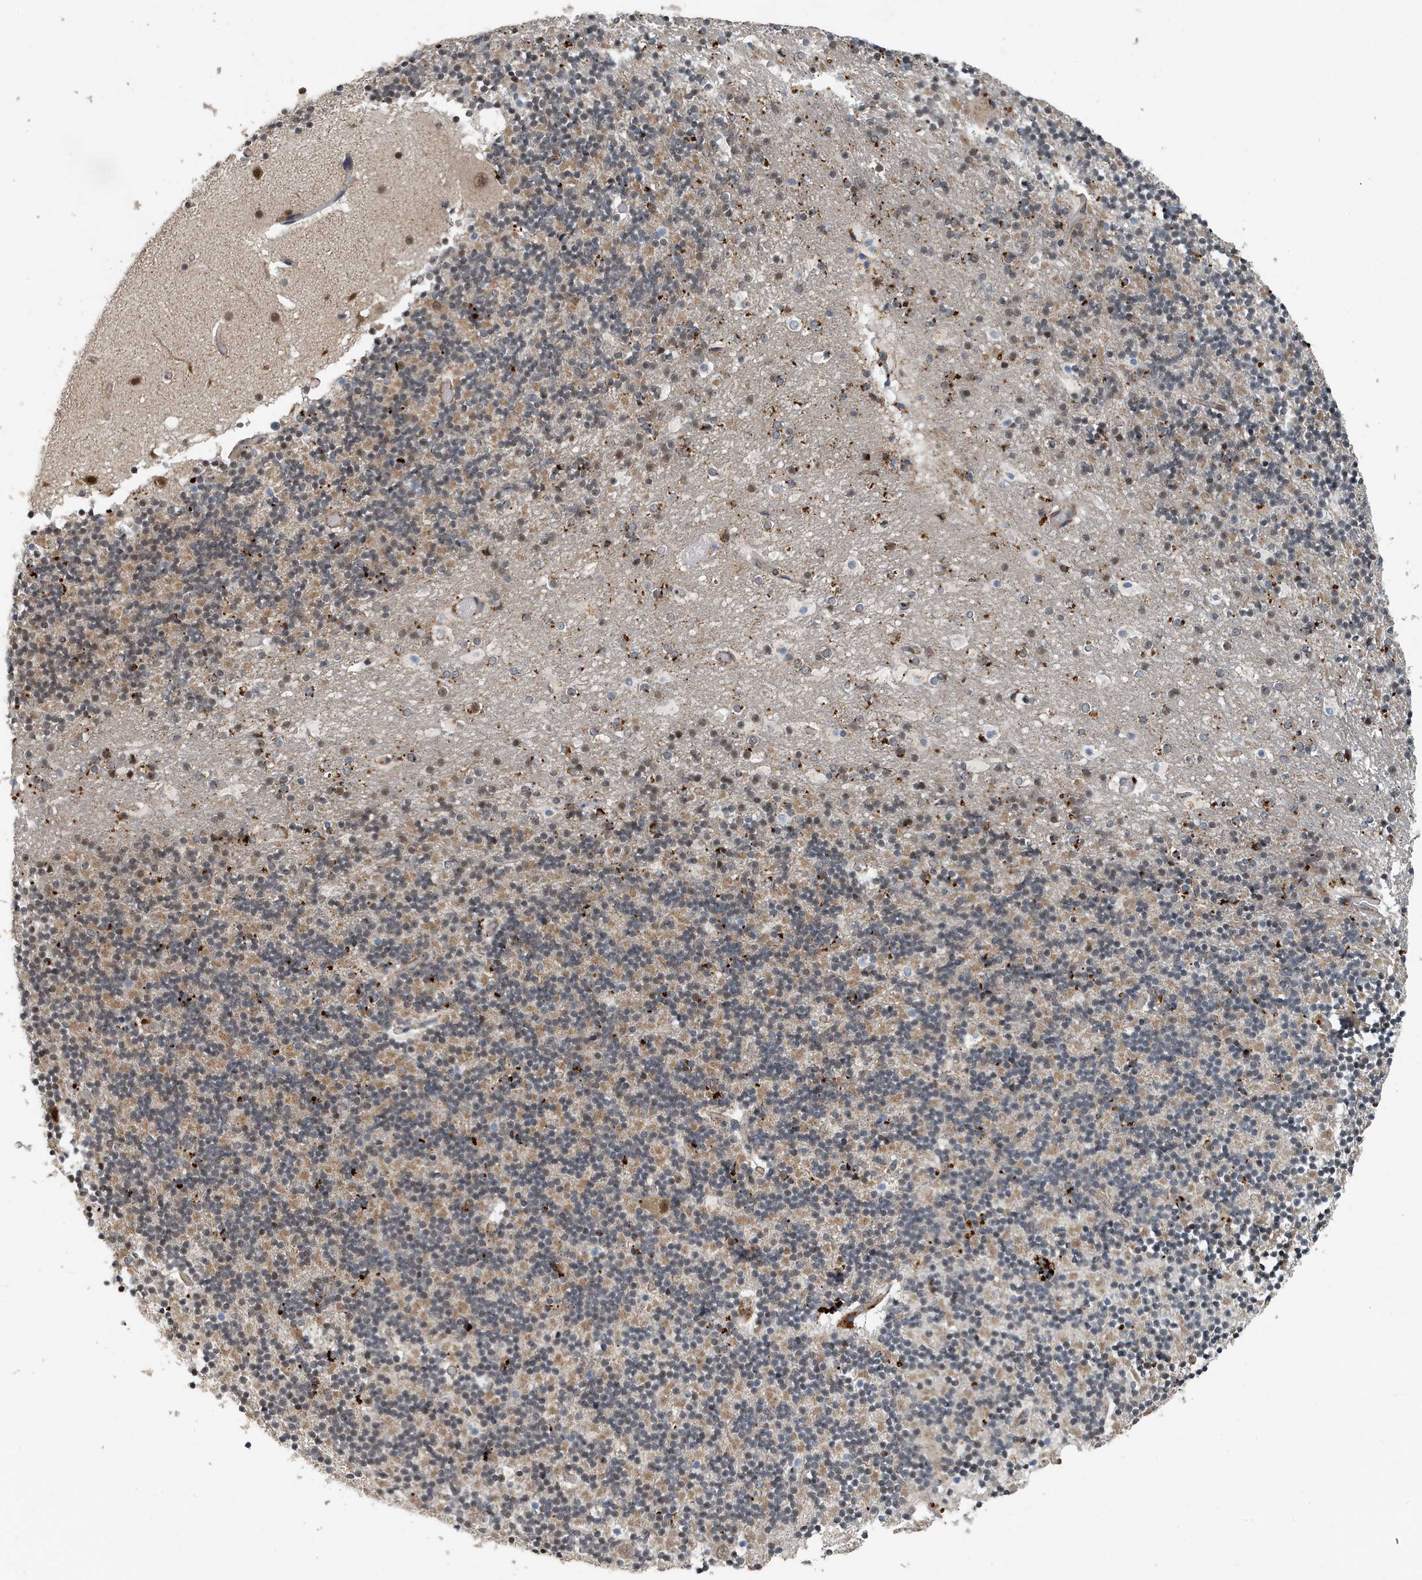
{"staining": {"intensity": "weak", "quantity": "25%-75%", "location": "cytoplasmic/membranous"}, "tissue": "cerebellum", "cell_type": "Cells in granular layer", "image_type": "normal", "snomed": [{"axis": "morphology", "description": "Normal tissue, NOS"}, {"axis": "topography", "description": "Cerebellum"}], "caption": "DAB (3,3'-diaminobenzidine) immunohistochemical staining of benign cerebellum demonstrates weak cytoplasmic/membranous protein expression in about 25%-75% of cells in granular layer. The protein is shown in brown color, while the nuclei are stained blue.", "gene": "KIF15", "patient": {"sex": "male", "age": 57}}